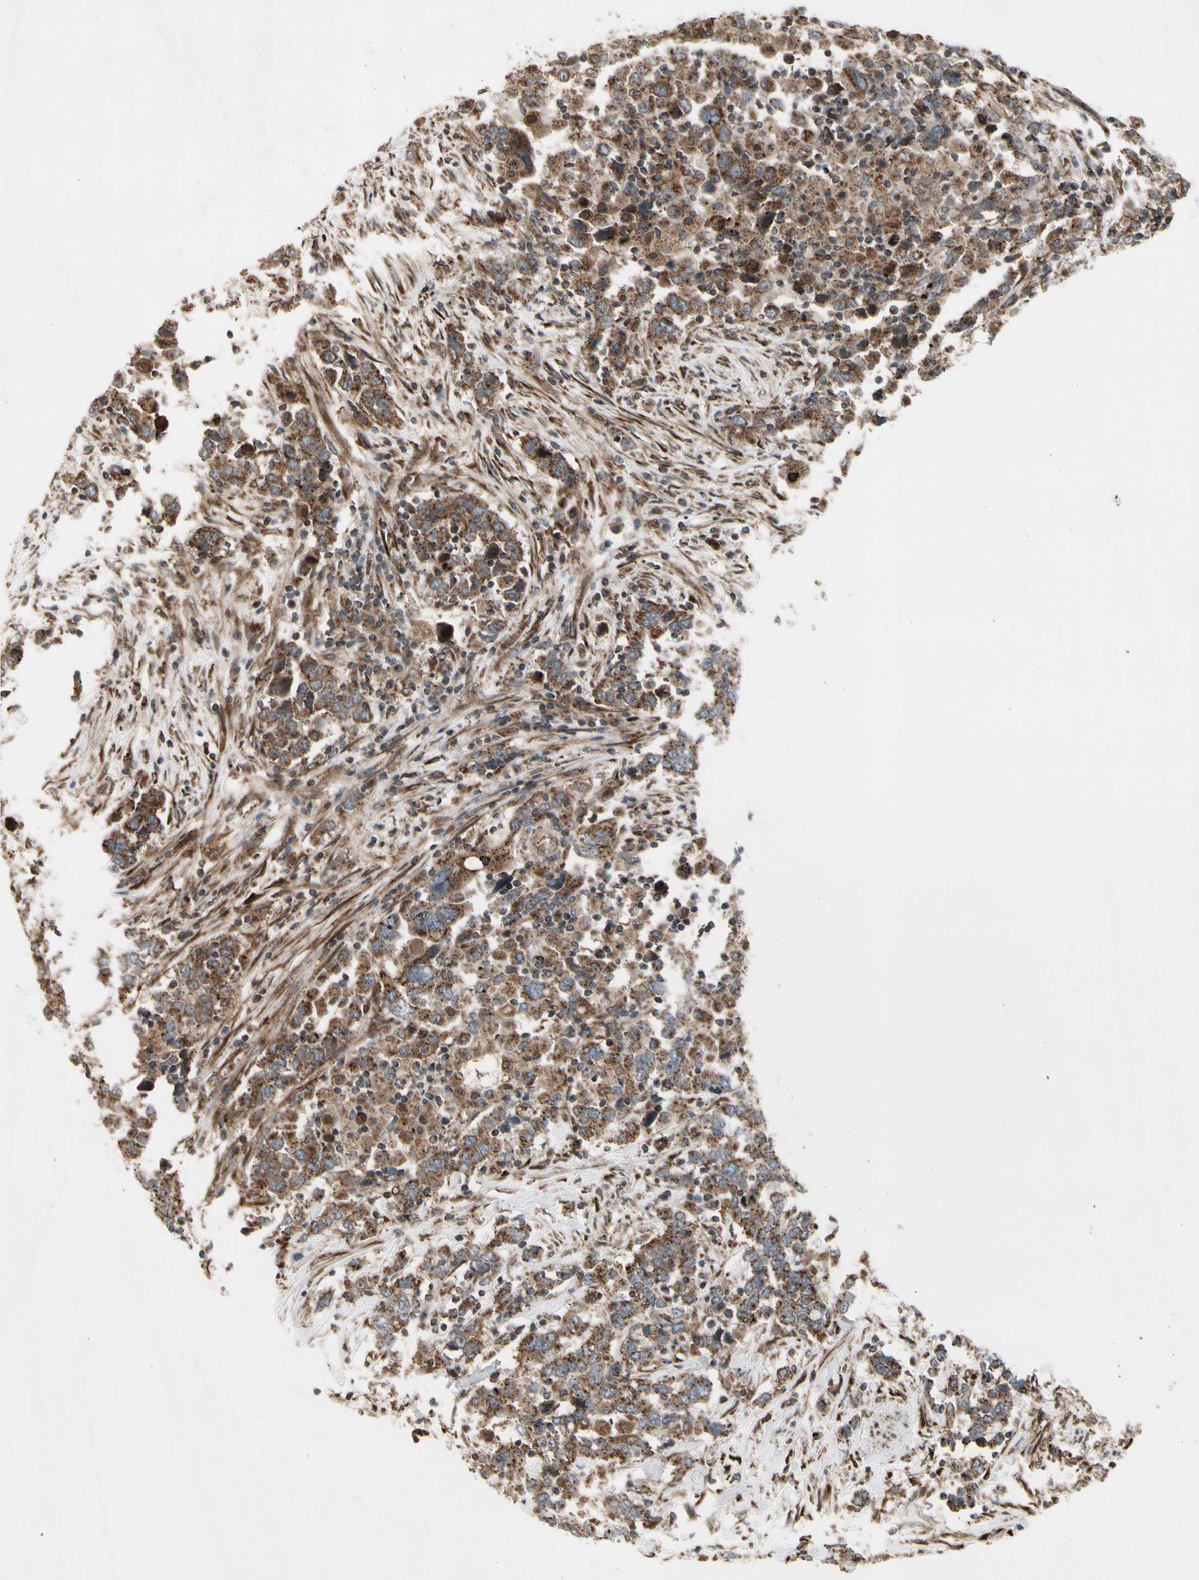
{"staining": {"intensity": "strong", "quantity": ">75%", "location": "cytoplasmic/membranous"}, "tissue": "urothelial cancer", "cell_type": "Tumor cells", "image_type": "cancer", "snomed": [{"axis": "morphology", "description": "Urothelial carcinoma, High grade"}, {"axis": "topography", "description": "Urinary bladder"}], "caption": "This micrograph exhibits immunohistochemistry (IHC) staining of human high-grade urothelial carcinoma, with high strong cytoplasmic/membranous expression in approximately >75% of tumor cells.", "gene": "SLC39A9", "patient": {"sex": "male", "age": 61}}